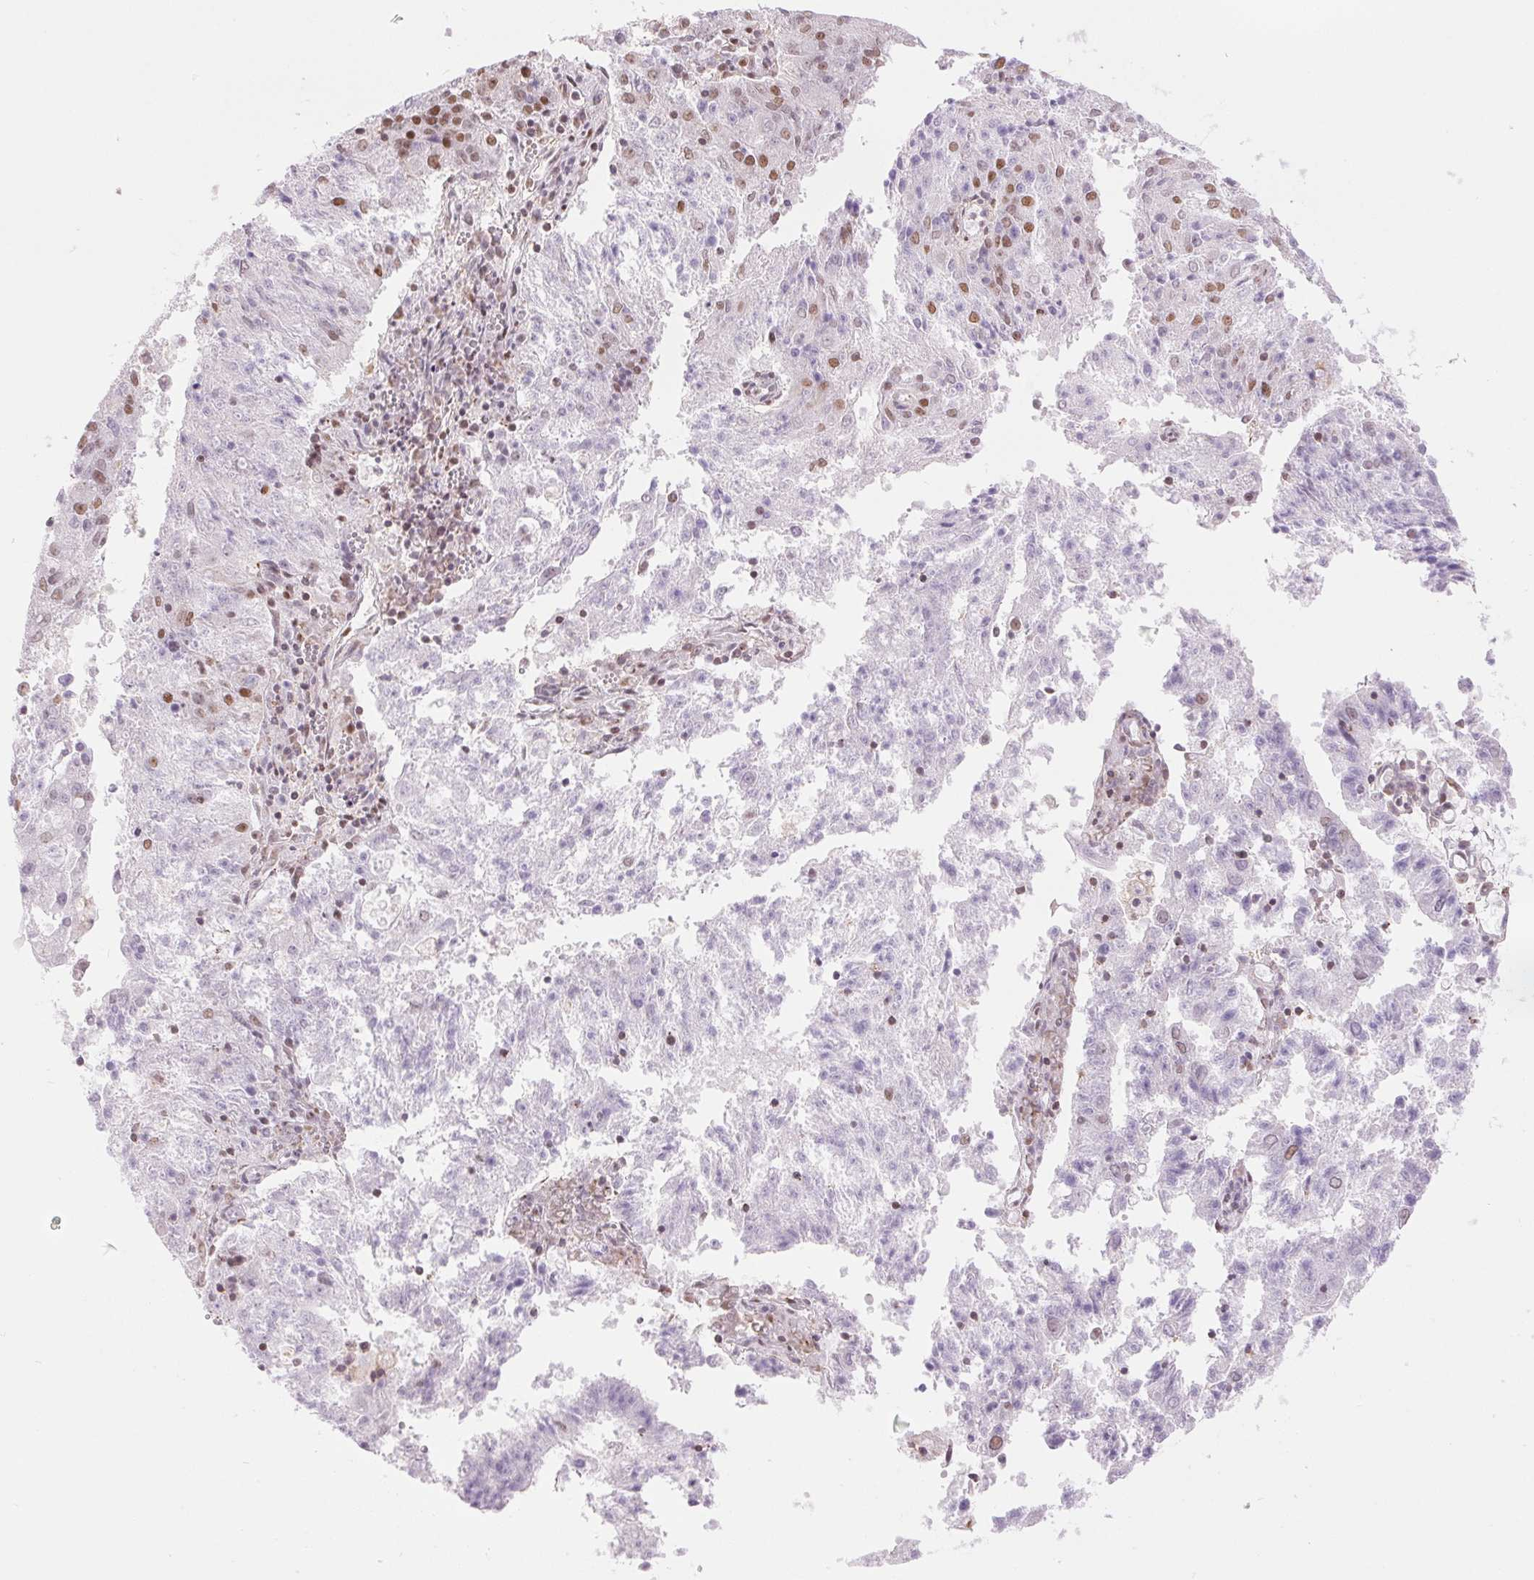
{"staining": {"intensity": "moderate", "quantity": "<25%", "location": "nuclear"}, "tissue": "endometrial cancer", "cell_type": "Tumor cells", "image_type": "cancer", "snomed": [{"axis": "morphology", "description": "Adenocarcinoma, NOS"}, {"axis": "topography", "description": "Endometrium"}], "caption": "A brown stain shows moderate nuclear positivity of a protein in endometrial adenocarcinoma tumor cells. (brown staining indicates protein expression, while blue staining denotes nuclei).", "gene": "ZFR2", "patient": {"sex": "female", "age": 82}}